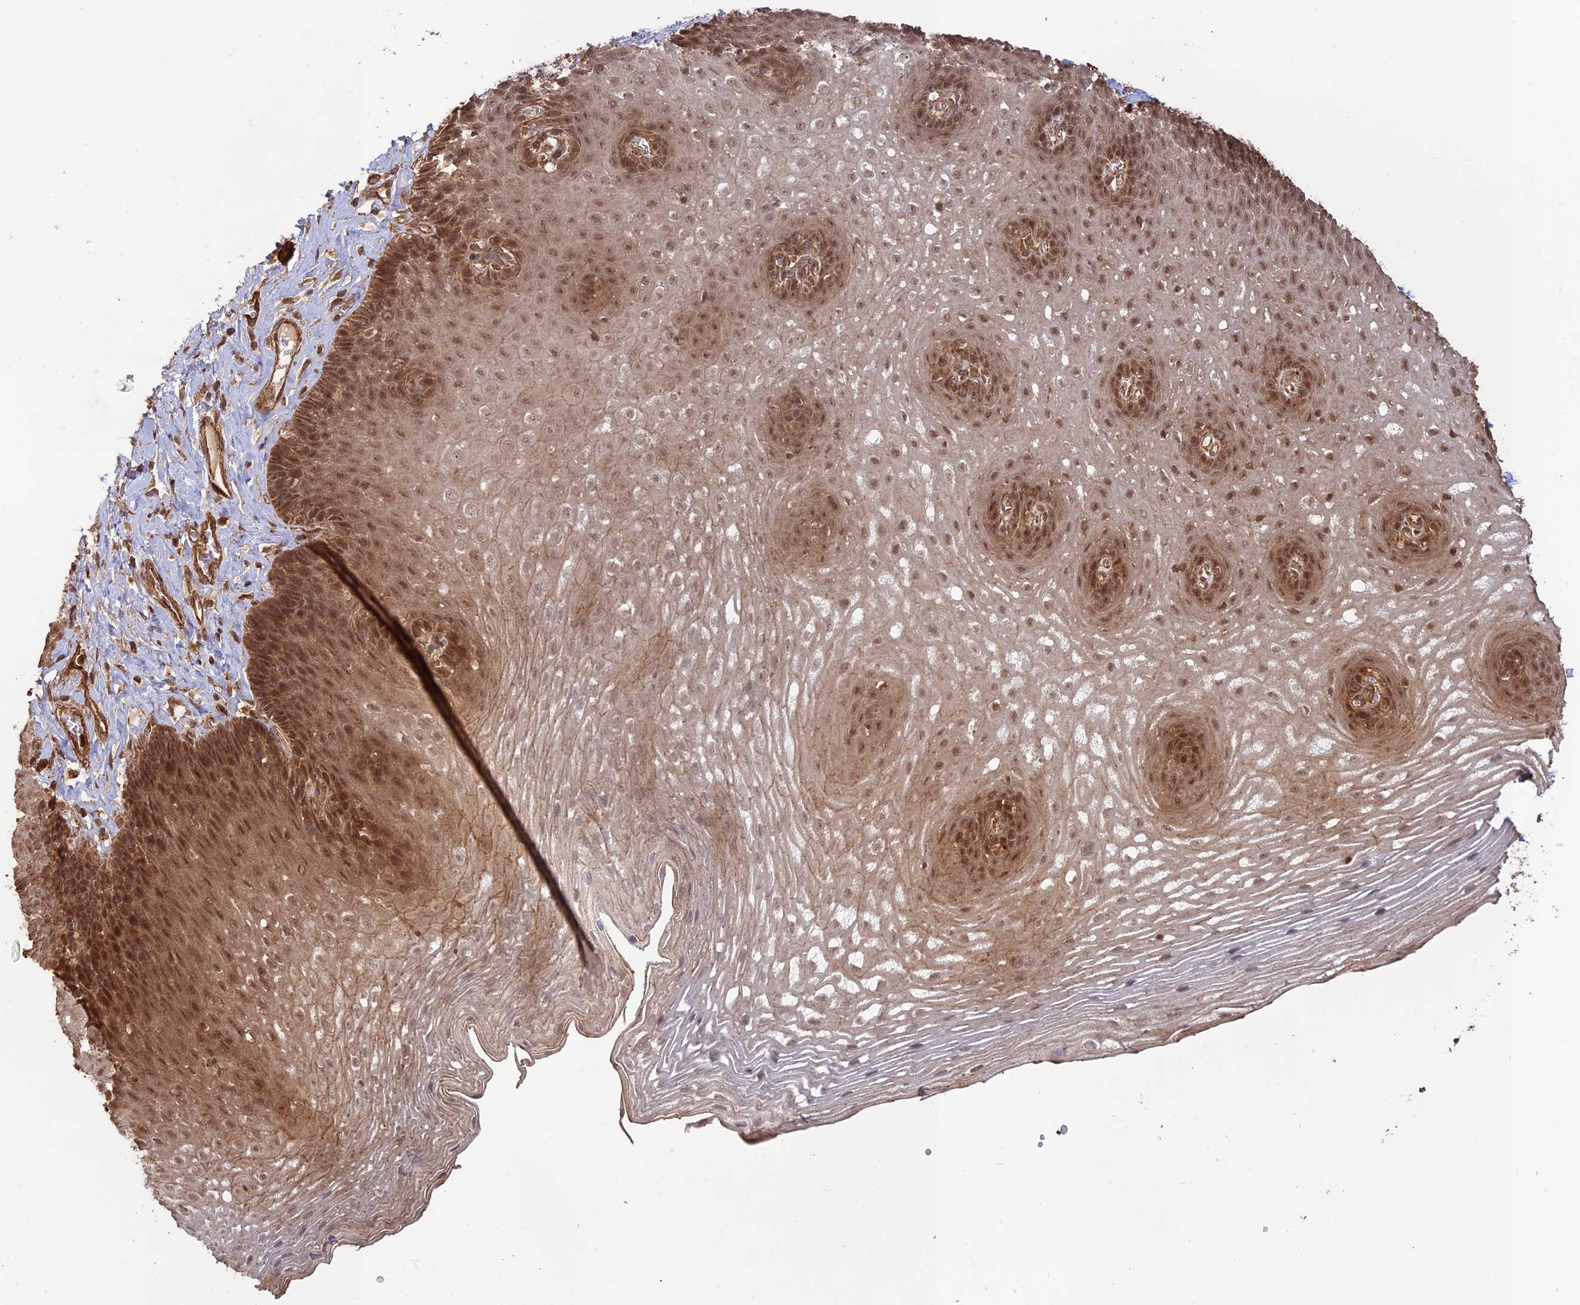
{"staining": {"intensity": "moderate", "quantity": "25%-75%", "location": "cytoplasmic/membranous,nuclear"}, "tissue": "esophagus", "cell_type": "Squamous epithelial cells", "image_type": "normal", "snomed": [{"axis": "morphology", "description": "Normal tissue, NOS"}, {"axis": "topography", "description": "Esophagus"}], "caption": "Immunohistochemistry (DAB) staining of benign esophagus shows moderate cytoplasmic/membranous,nuclear protein expression in approximately 25%-75% of squamous epithelial cells. (Stains: DAB (3,3'-diaminobenzidine) in brown, nuclei in blue, Microscopy: brightfield microscopy at high magnification).", "gene": "CCDC174", "patient": {"sex": "female", "age": 66}}